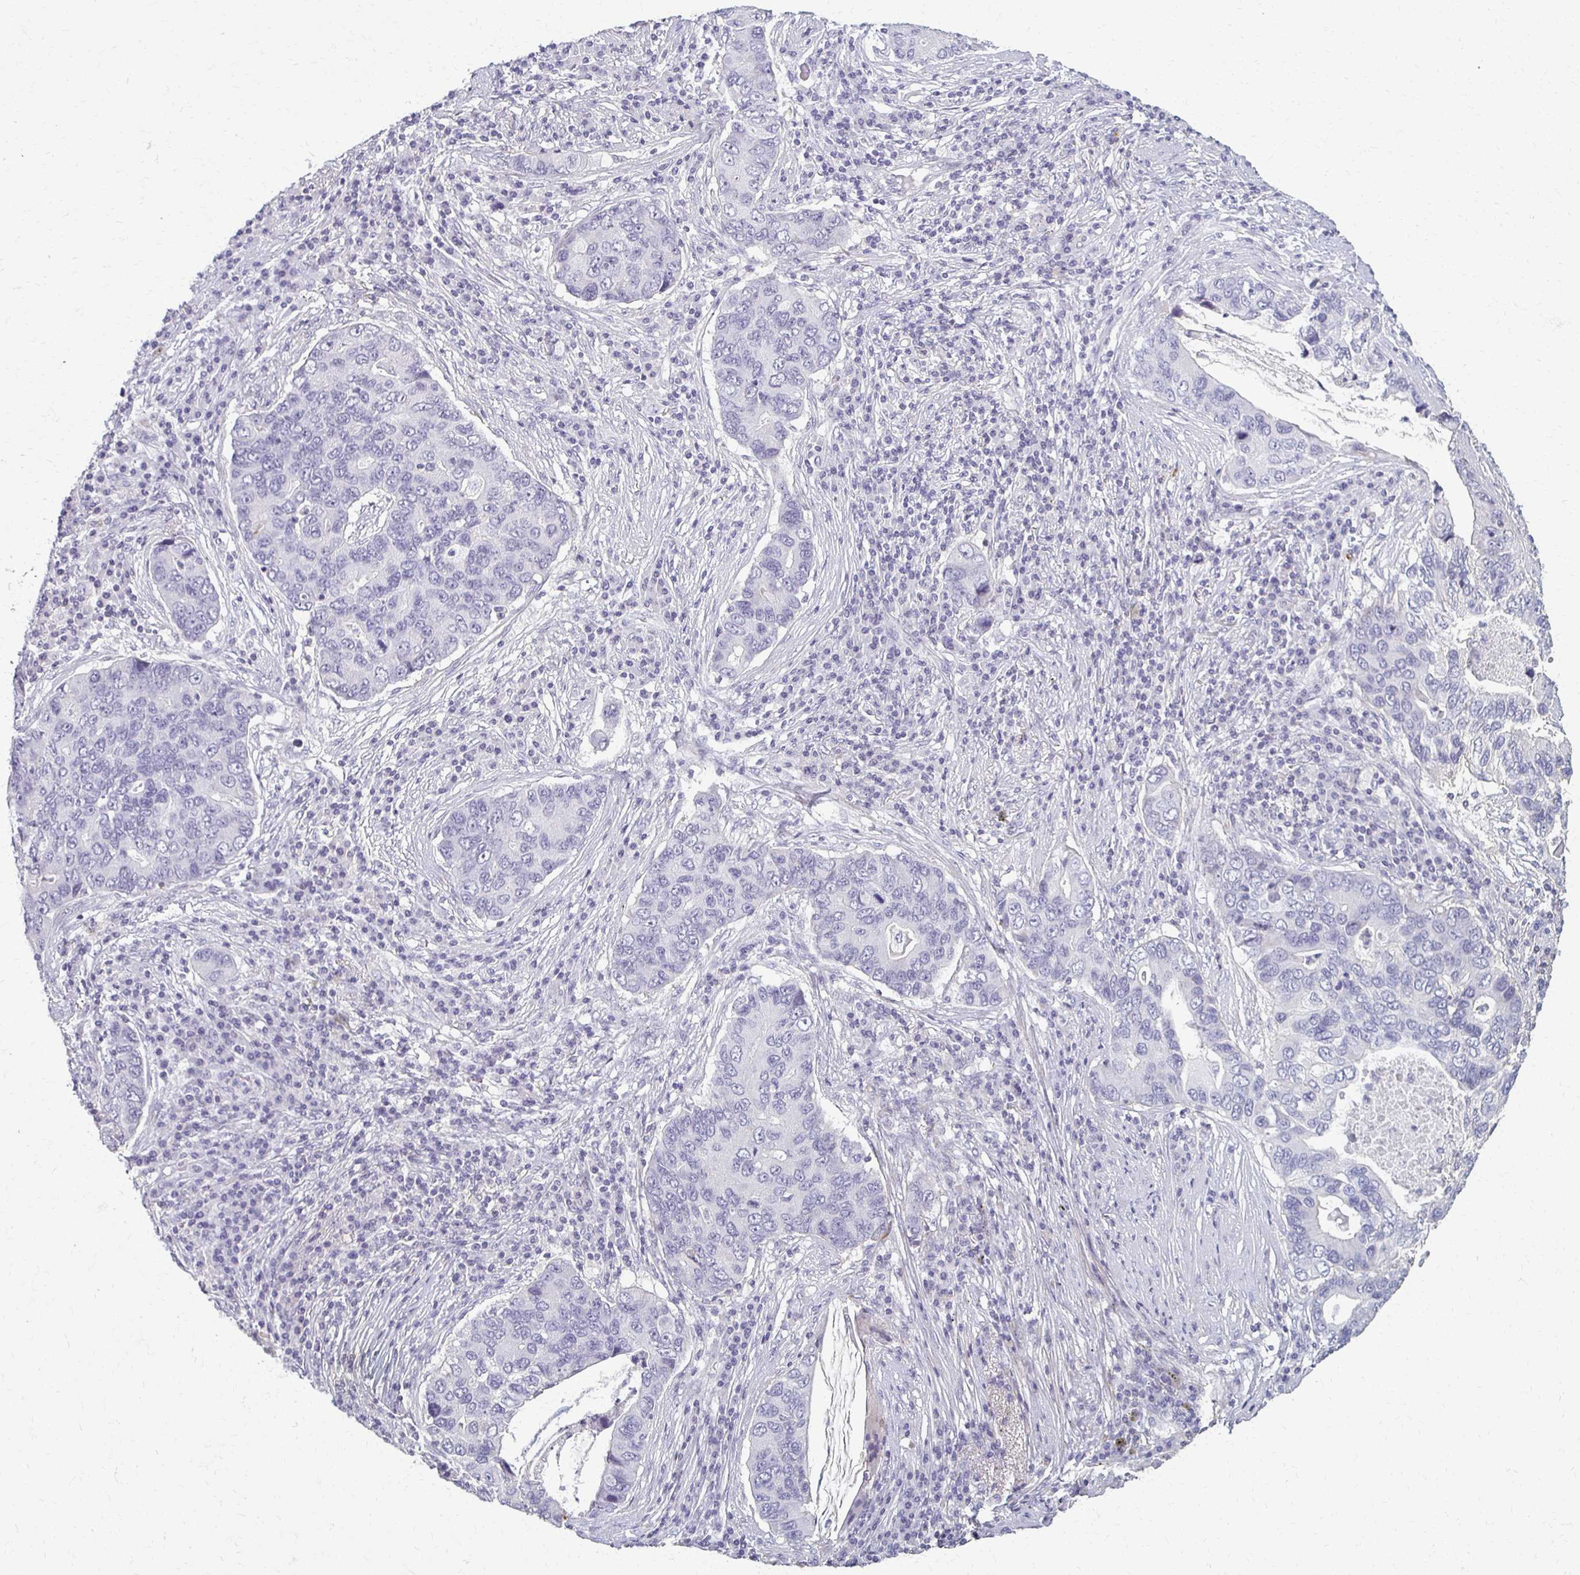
{"staining": {"intensity": "negative", "quantity": "none", "location": "none"}, "tissue": "lung cancer", "cell_type": "Tumor cells", "image_type": "cancer", "snomed": [{"axis": "morphology", "description": "Adenocarcinoma, NOS"}, {"axis": "morphology", "description": "Adenocarcinoma, metastatic, NOS"}, {"axis": "topography", "description": "Lymph node"}, {"axis": "topography", "description": "Lung"}], "caption": "Human lung cancer stained for a protein using immunohistochemistry (IHC) demonstrates no positivity in tumor cells.", "gene": "FOXO4", "patient": {"sex": "female", "age": 54}}